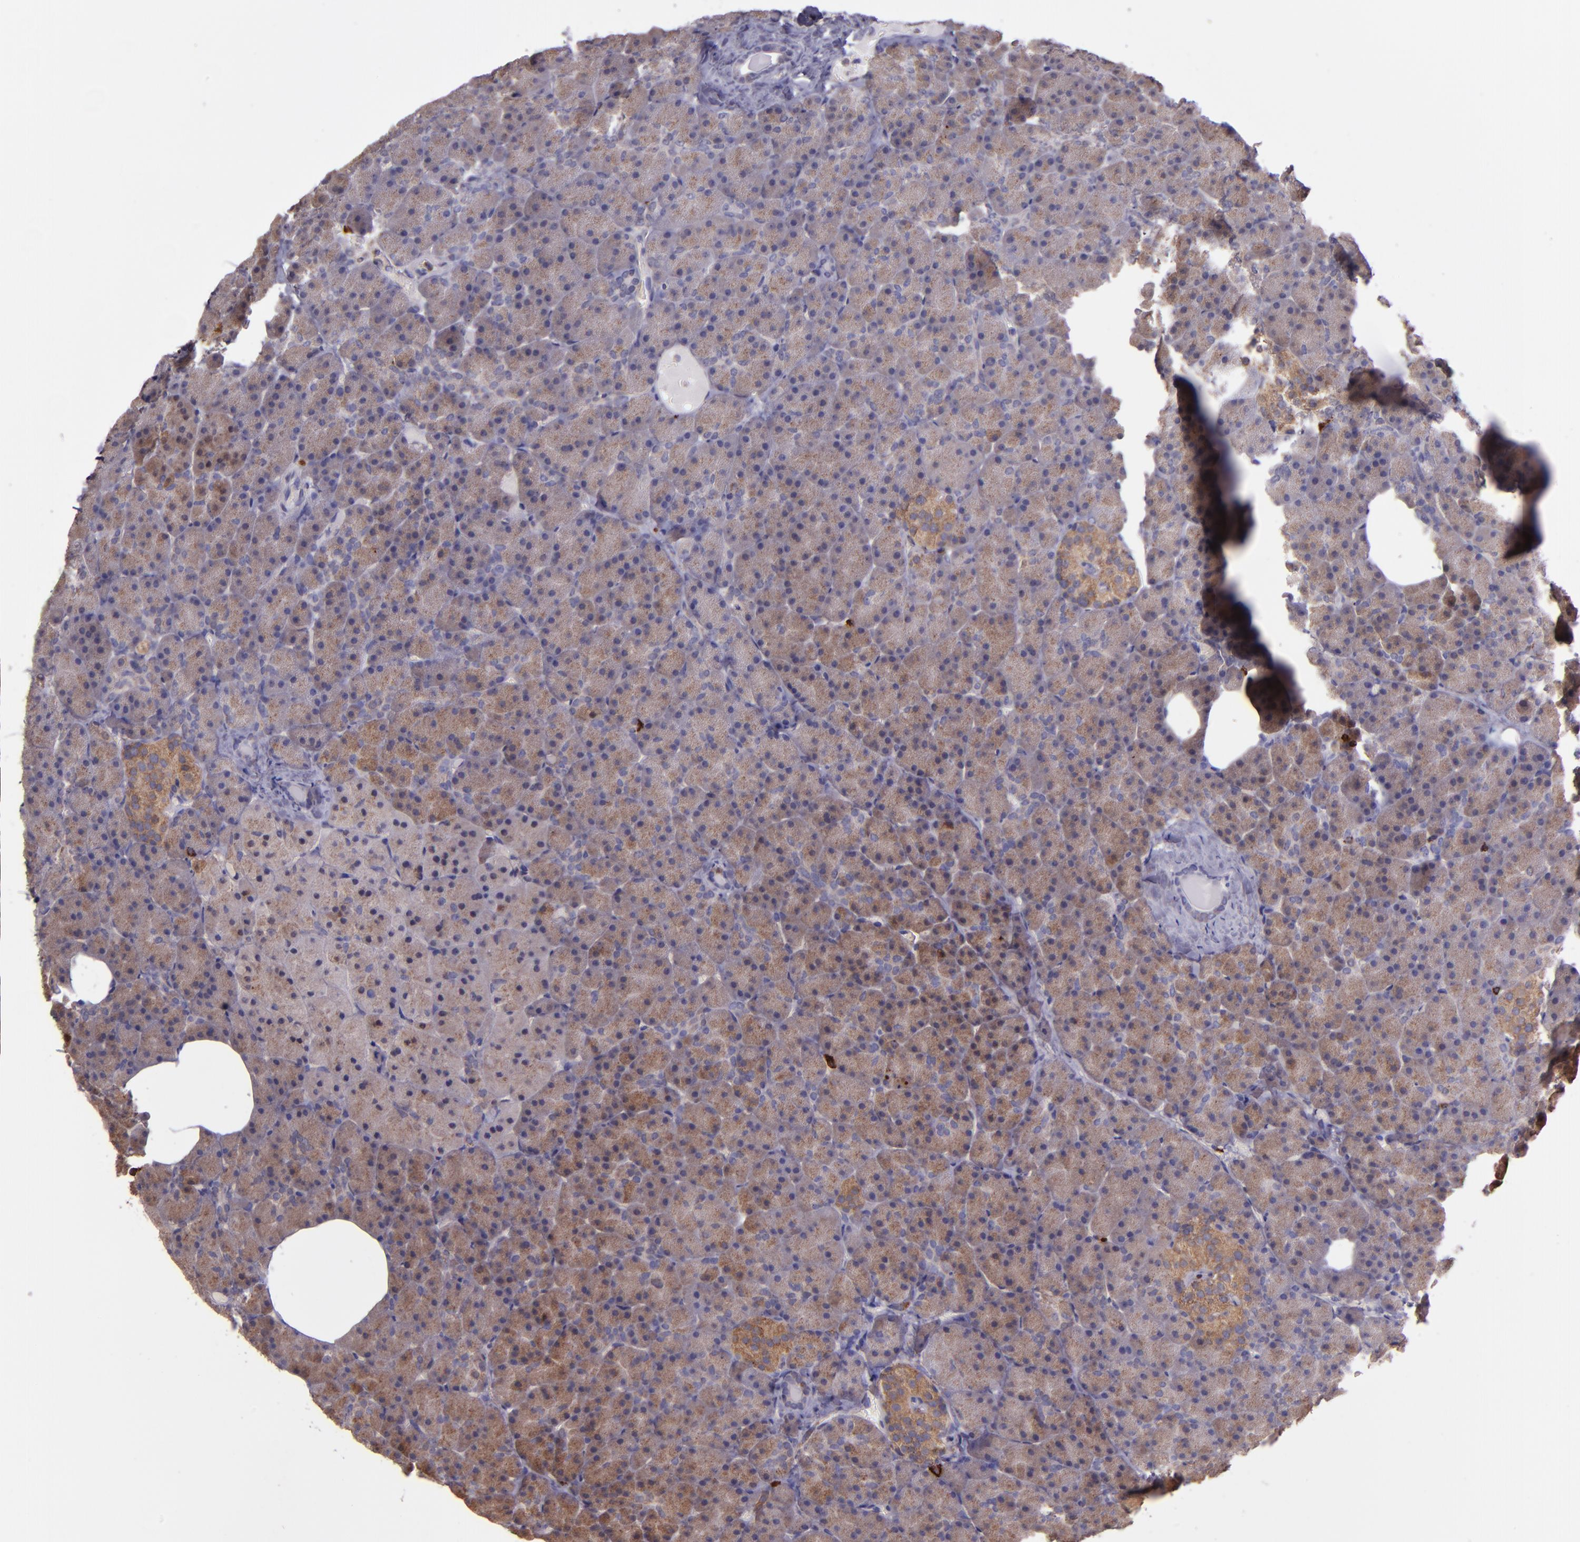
{"staining": {"intensity": "weak", "quantity": ">75%", "location": "cytoplasmic/membranous"}, "tissue": "pancreas", "cell_type": "Exocrine glandular cells", "image_type": "normal", "snomed": [{"axis": "morphology", "description": "Normal tissue, NOS"}, {"axis": "topography", "description": "Pancreas"}], "caption": "Immunohistochemical staining of normal pancreas demonstrates >75% levels of weak cytoplasmic/membranous protein expression in about >75% of exocrine glandular cells. (IHC, brightfield microscopy, high magnification).", "gene": "WASH6P", "patient": {"sex": "female", "age": 35}}